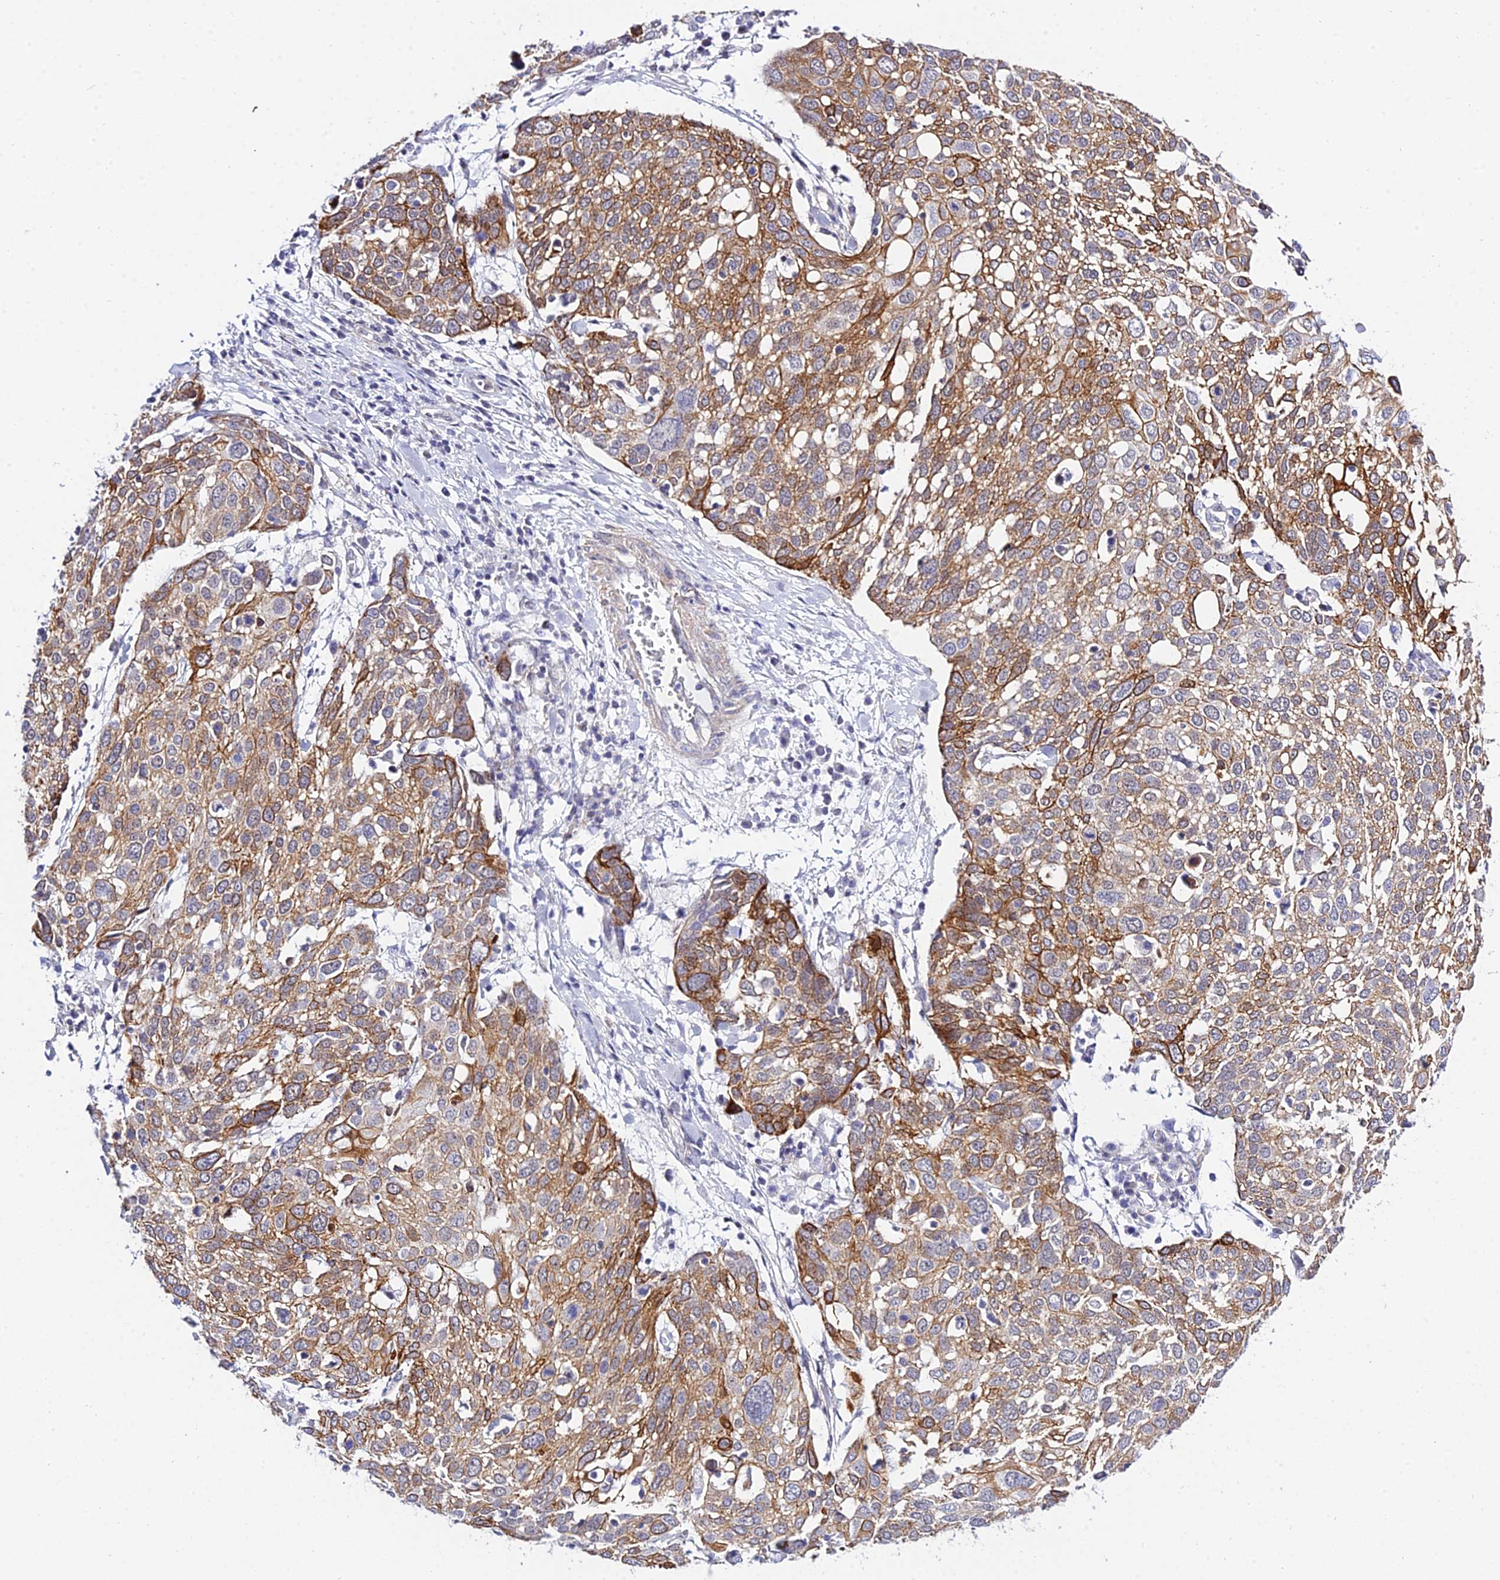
{"staining": {"intensity": "moderate", "quantity": ">75%", "location": "cytoplasmic/membranous"}, "tissue": "lung cancer", "cell_type": "Tumor cells", "image_type": "cancer", "snomed": [{"axis": "morphology", "description": "Squamous cell carcinoma, NOS"}, {"axis": "topography", "description": "Lung"}], "caption": "Tumor cells display medium levels of moderate cytoplasmic/membranous expression in approximately >75% of cells in lung cancer (squamous cell carcinoma).", "gene": "ZNF628", "patient": {"sex": "male", "age": 65}}